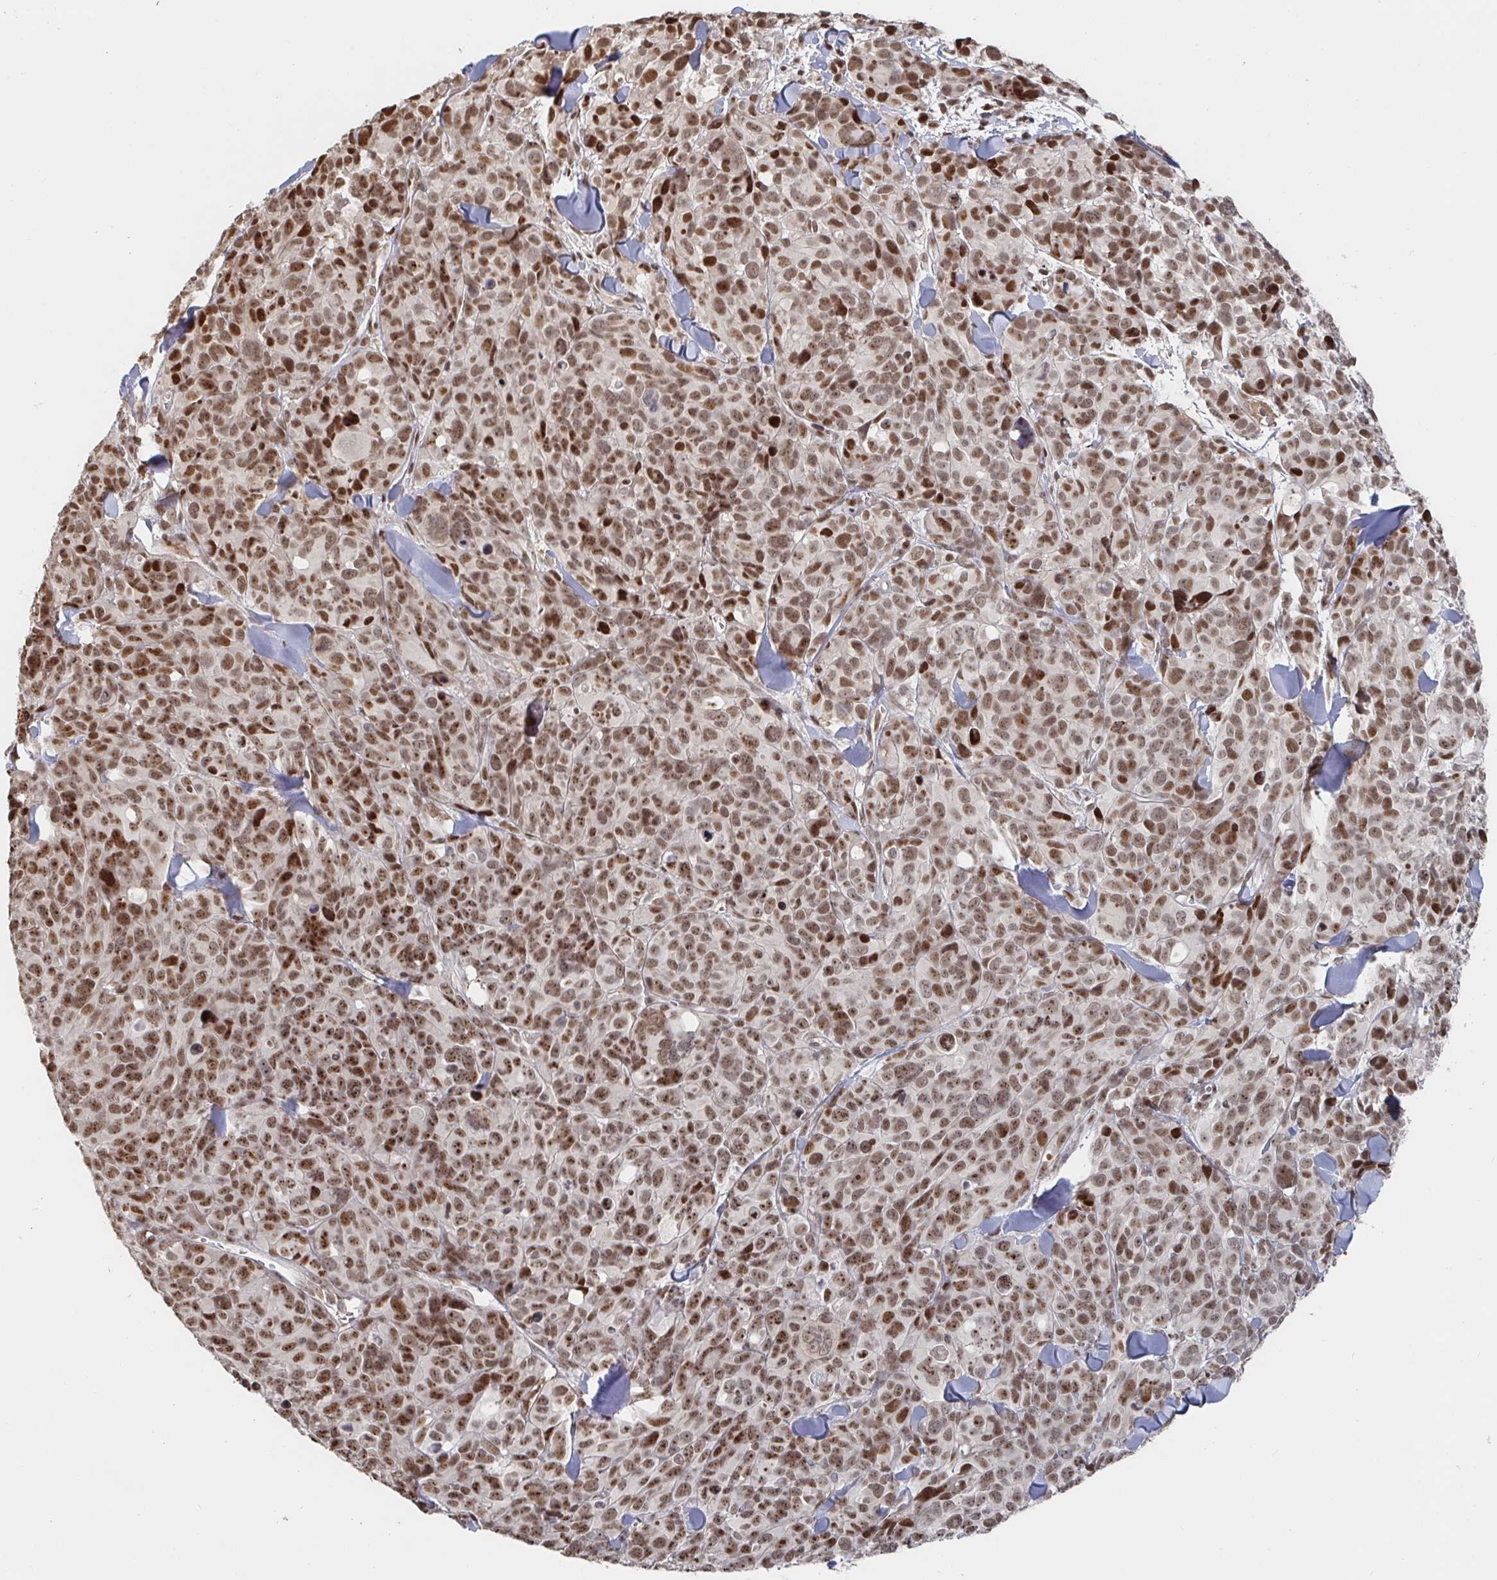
{"staining": {"intensity": "moderate", "quantity": ">75%", "location": "nuclear"}, "tissue": "melanoma", "cell_type": "Tumor cells", "image_type": "cancer", "snomed": [{"axis": "morphology", "description": "Malignant melanoma, NOS"}, {"axis": "topography", "description": "Skin"}], "caption": "About >75% of tumor cells in malignant melanoma exhibit moderate nuclear protein staining as visualized by brown immunohistochemical staining.", "gene": "ZDHHC12", "patient": {"sex": "male", "age": 51}}